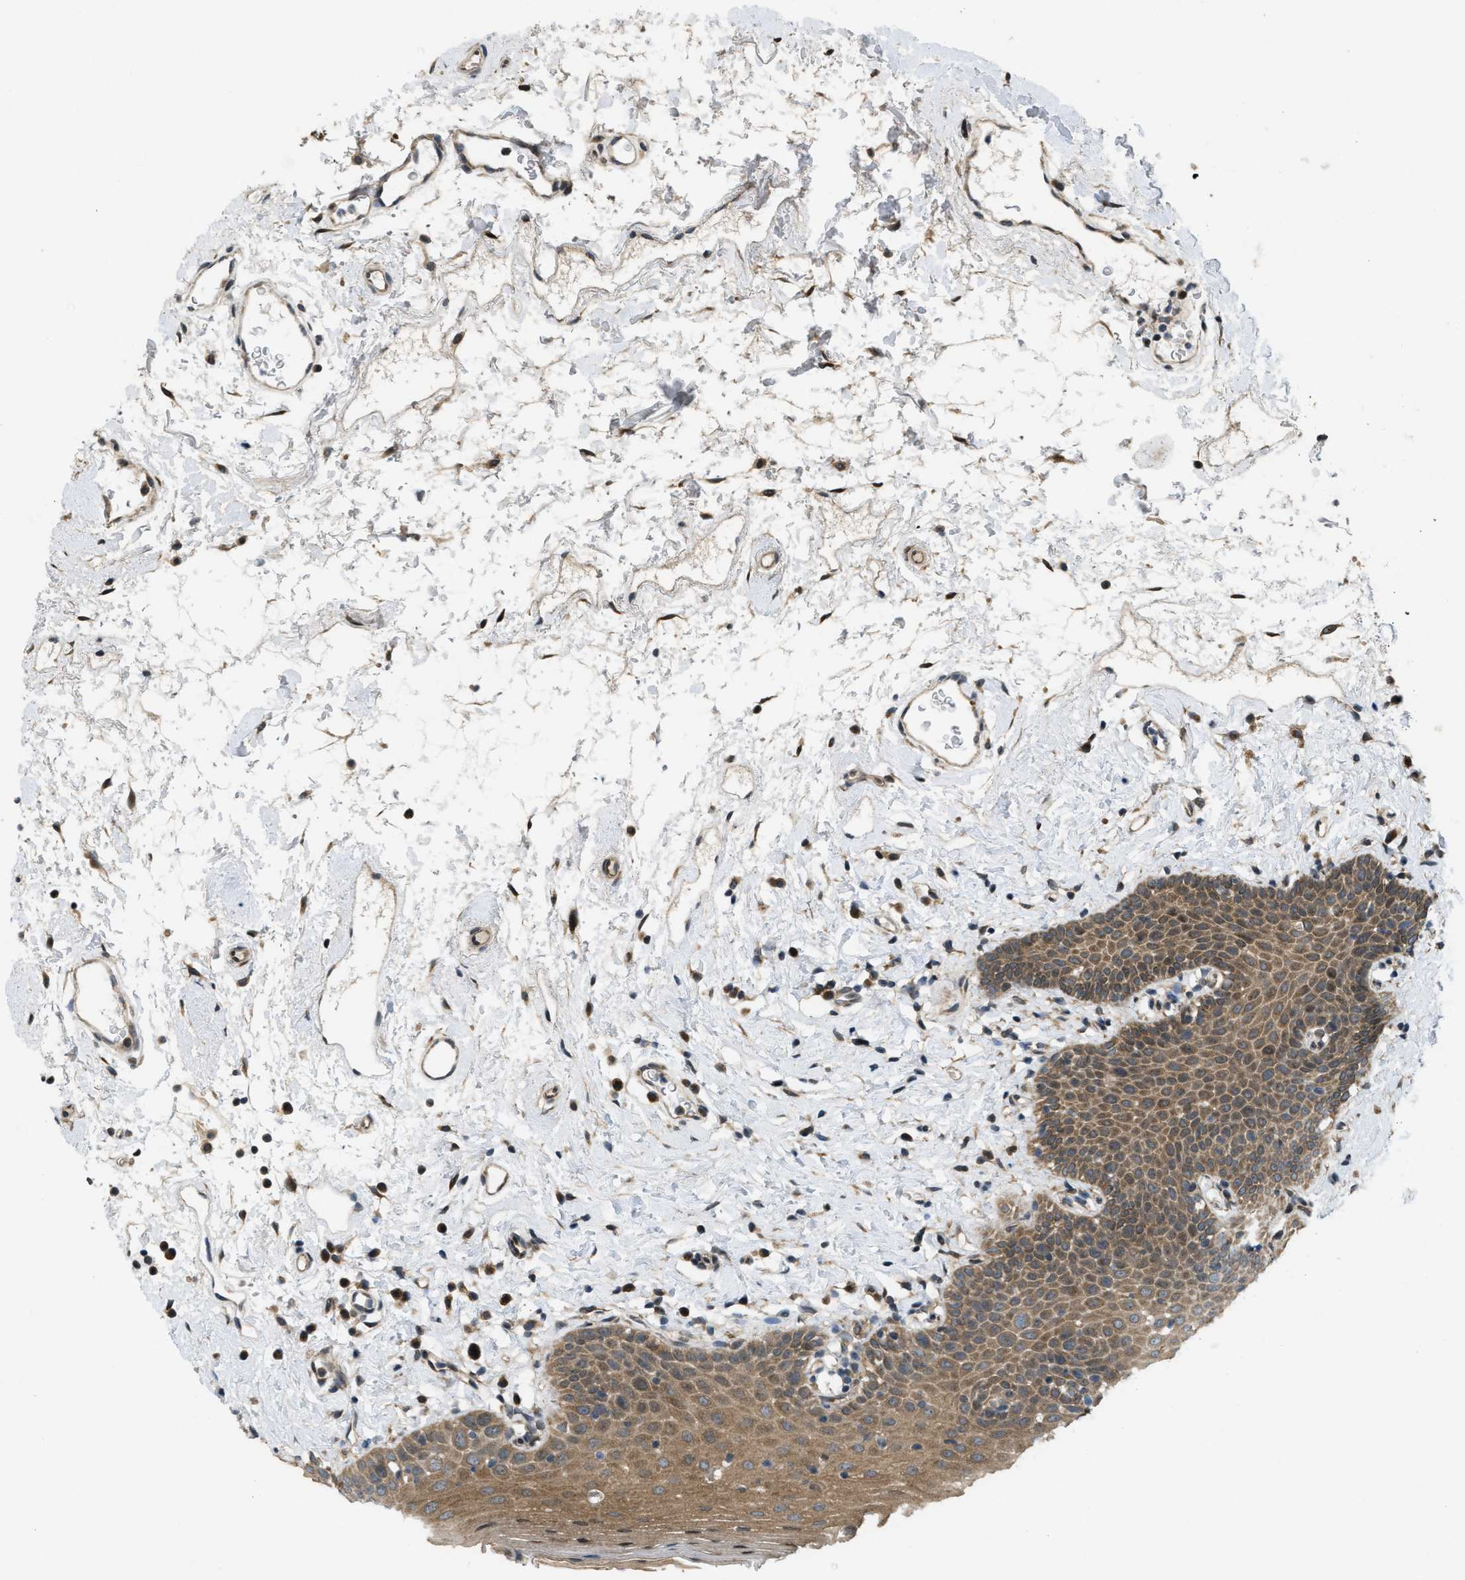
{"staining": {"intensity": "moderate", "quantity": ">75%", "location": "cytoplasmic/membranous"}, "tissue": "oral mucosa", "cell_type": "Squamous epithelial cells", "image_type": "normal", "snomed": [{"axis": "morphology", "description": "Normal tissue, NOS"}, {"axis": "topography", "description": "Oral tissue"}], "caption": "IHC photomicrograph of unremarkable human oral mucosa stained for a protein (brown), which exhibits medium levels of moderate cytoplasmic/membranous staining in about >75% of squamous epithelial cells.", "gene": "IFNLR1", "patient": {"sex": "male", "age": 66}}